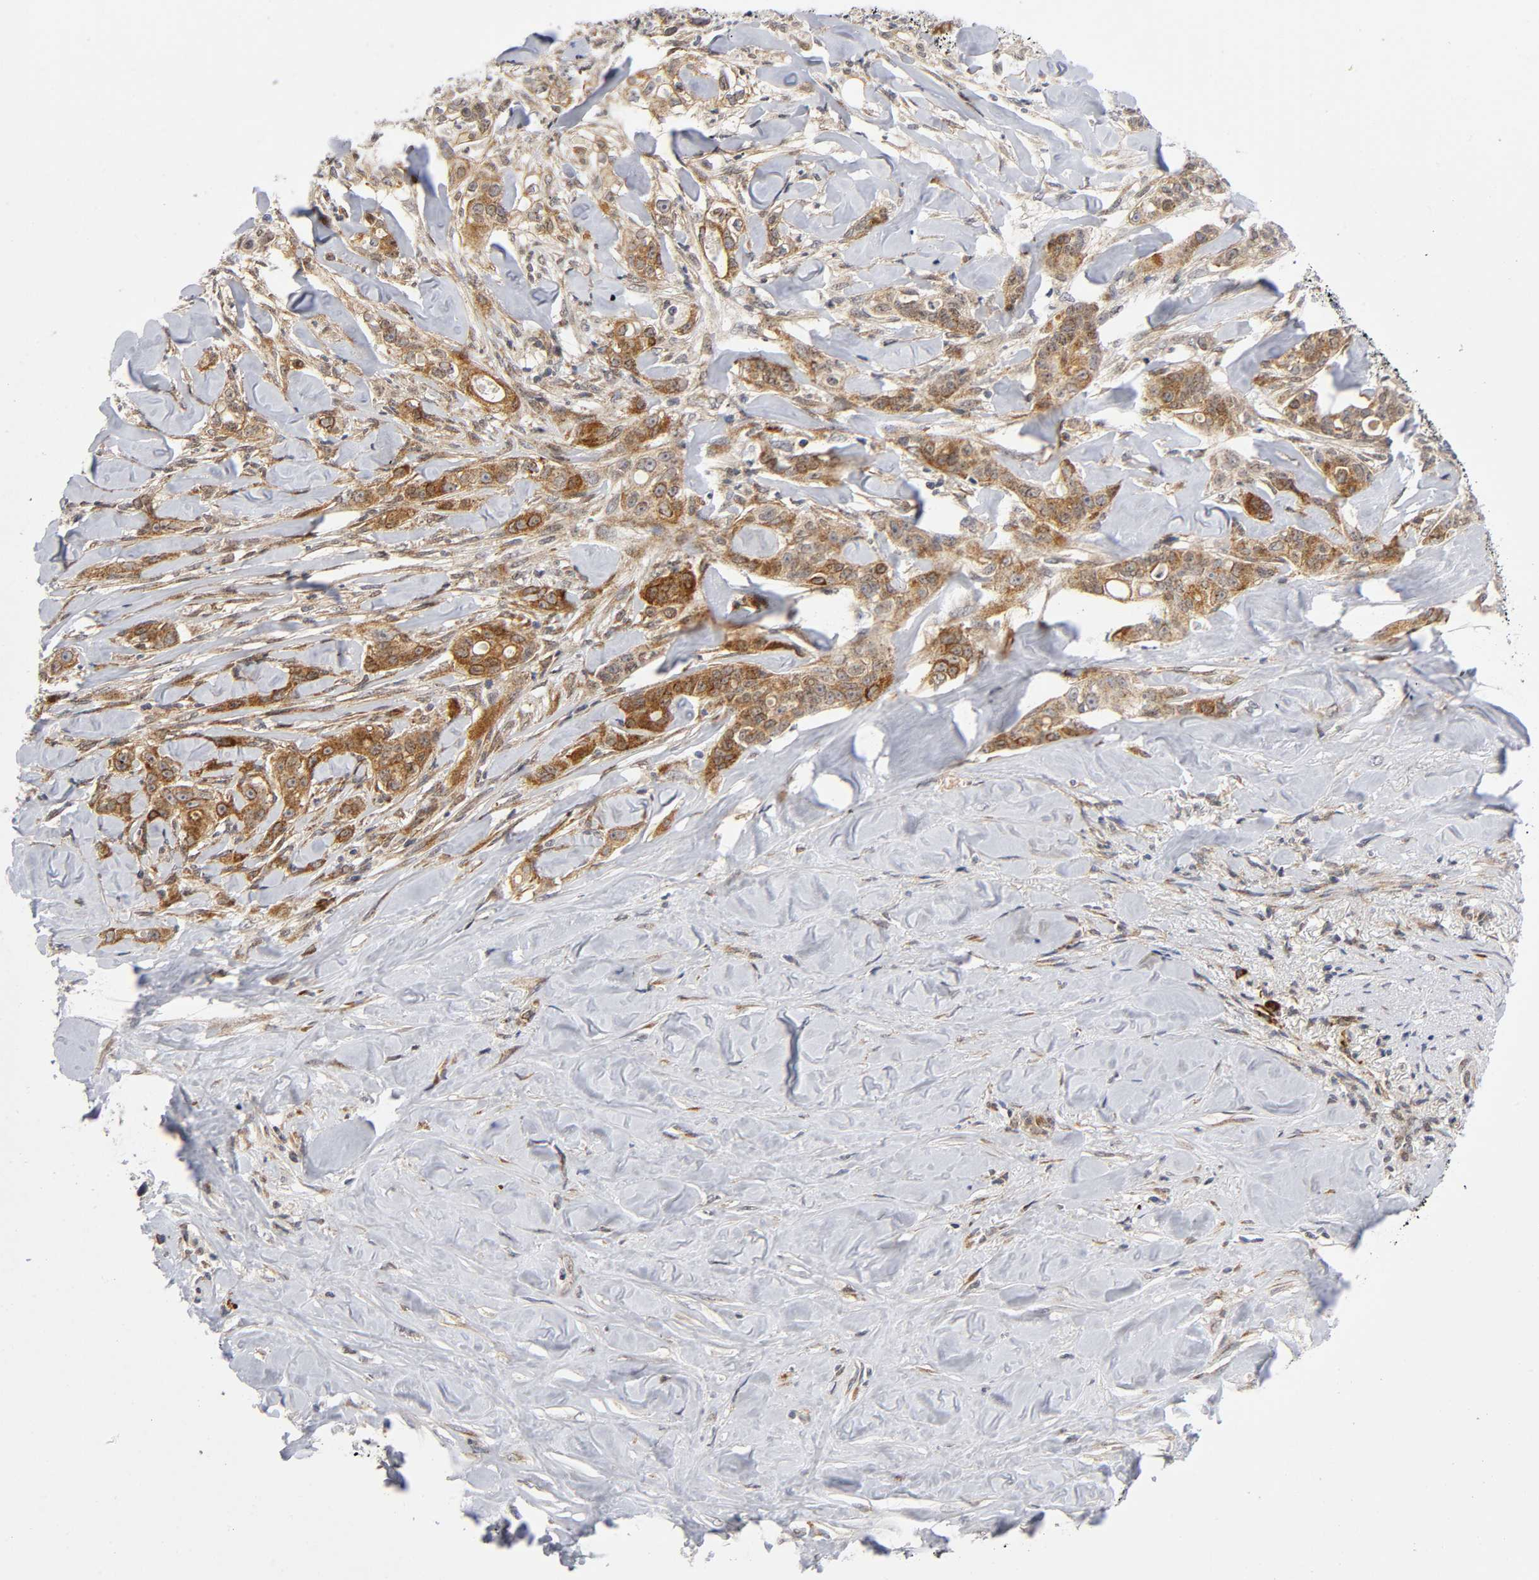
{"staining": {"intensity": "moderate", "quantity": ">75%", "location": "cytoplasmic/membranous"}, "tissue": "liver cancer", "cell_type": "Tumor cells", "image_type": "cancer", "snomed": [{"axis": "morphology", "description": "Cholangiocarcinoma"}, {"axis": "topography", "description": "Liver"}], "caption": "Immunohistochemical staining of human cholangiocarcinoma (liver) shows medium levels of moderate cytoplasmic/membranous positivity in about >75% of tumor cells. (DAB (3,3'-diaminobenzidine) IHC with brightfield microscopy, high magnification).", "gene": "EIF5", "patient": {"sex": "female", "age": 67}}